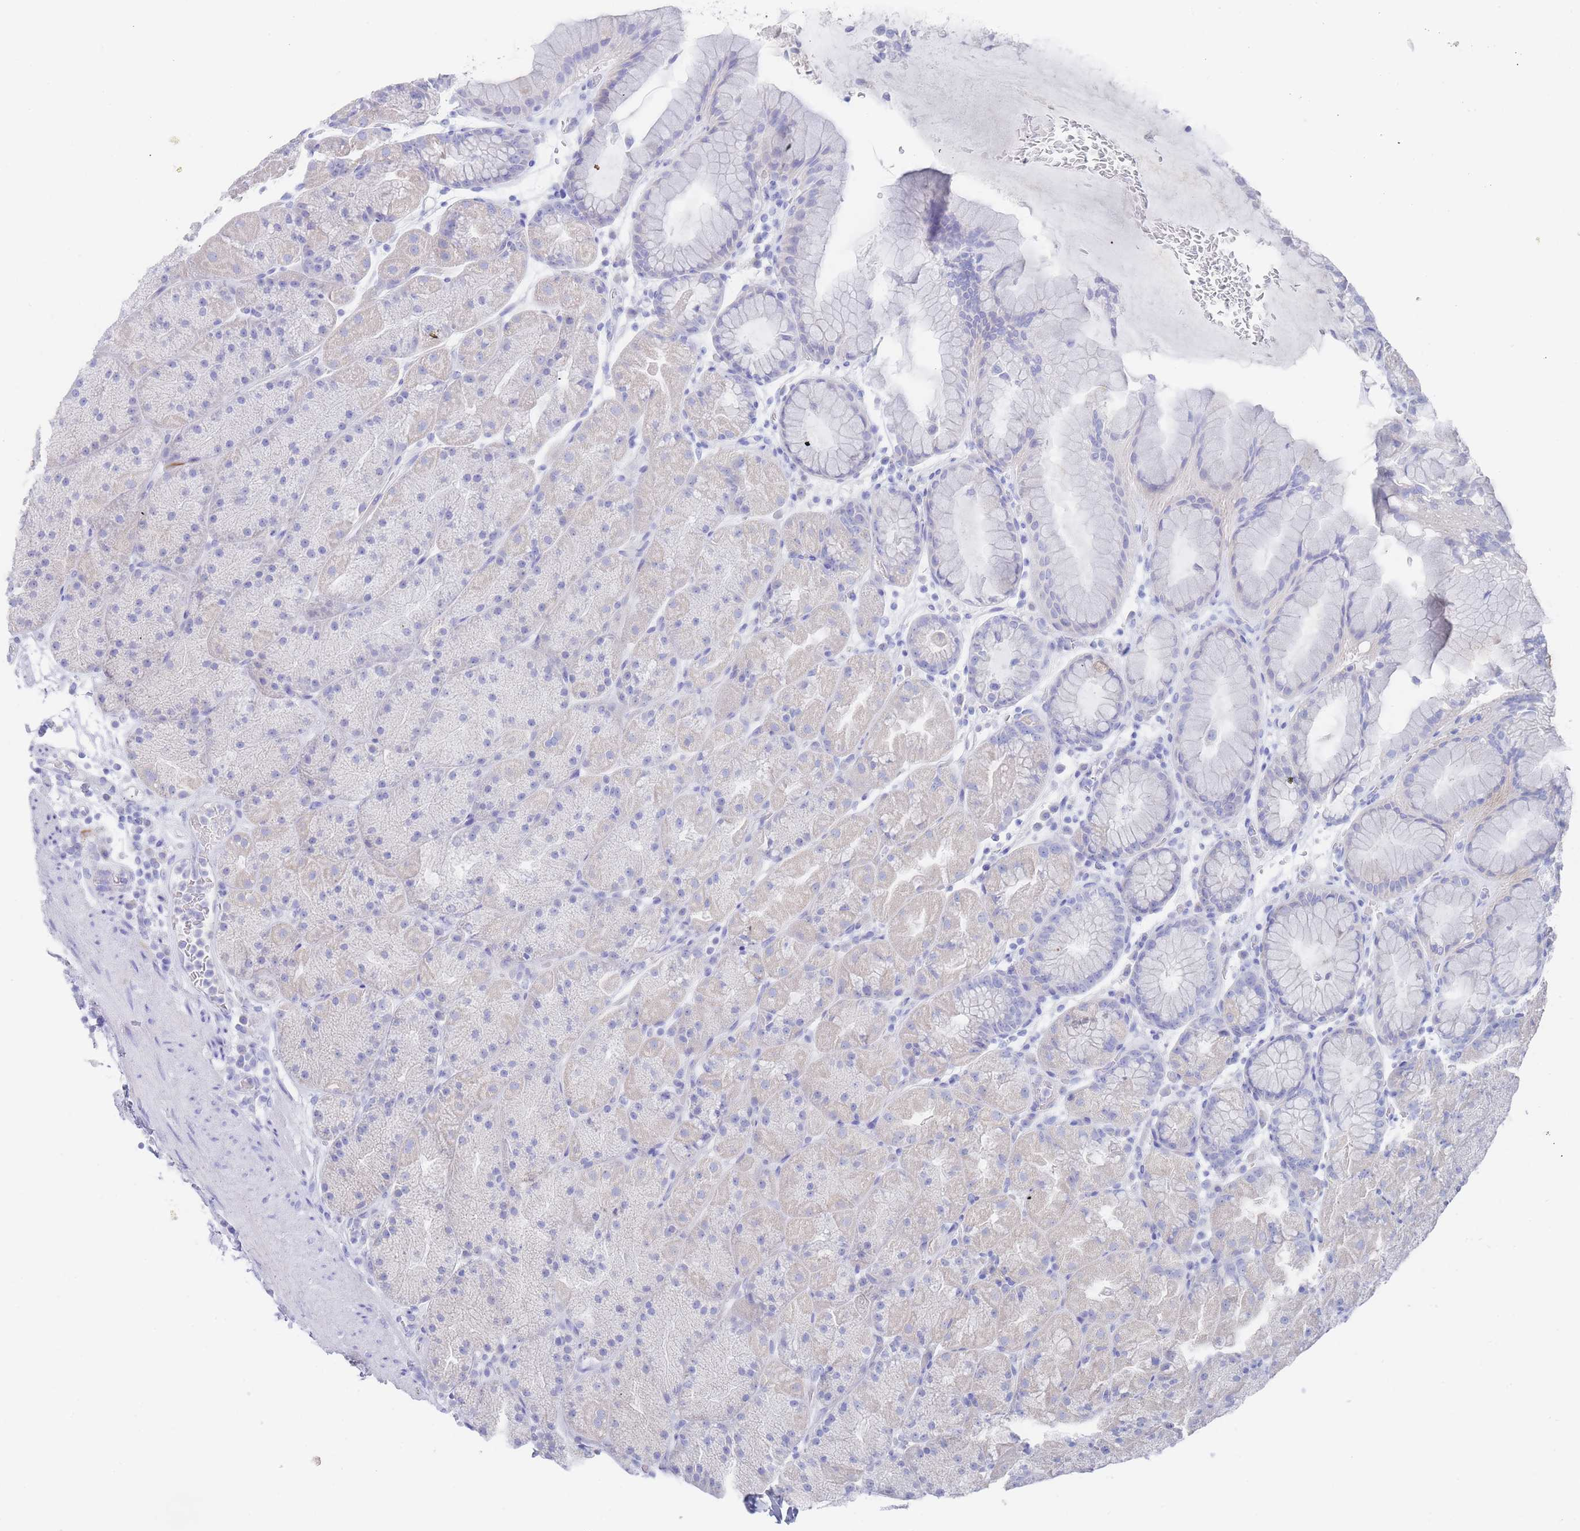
{"staining": {"intensity": "negative", "quantity": "none", "location": "none"}, "tissue": "stomach", "cell_type": "Glandular cells", "image_type": "normal", "snomed": [{"axis": "morphology", "description": "Normal tissue, NOS"}, {"axis": "topography", "description": "Stomach, upper"}, {"axis": "topography", "description": "Stomach, lower"}], "caption": "Protein analysis of normal stomach shows no significant expression in glandular cells.", "gene": "LRRC37A2", "patient": {"sex": "male", "age": 67}}